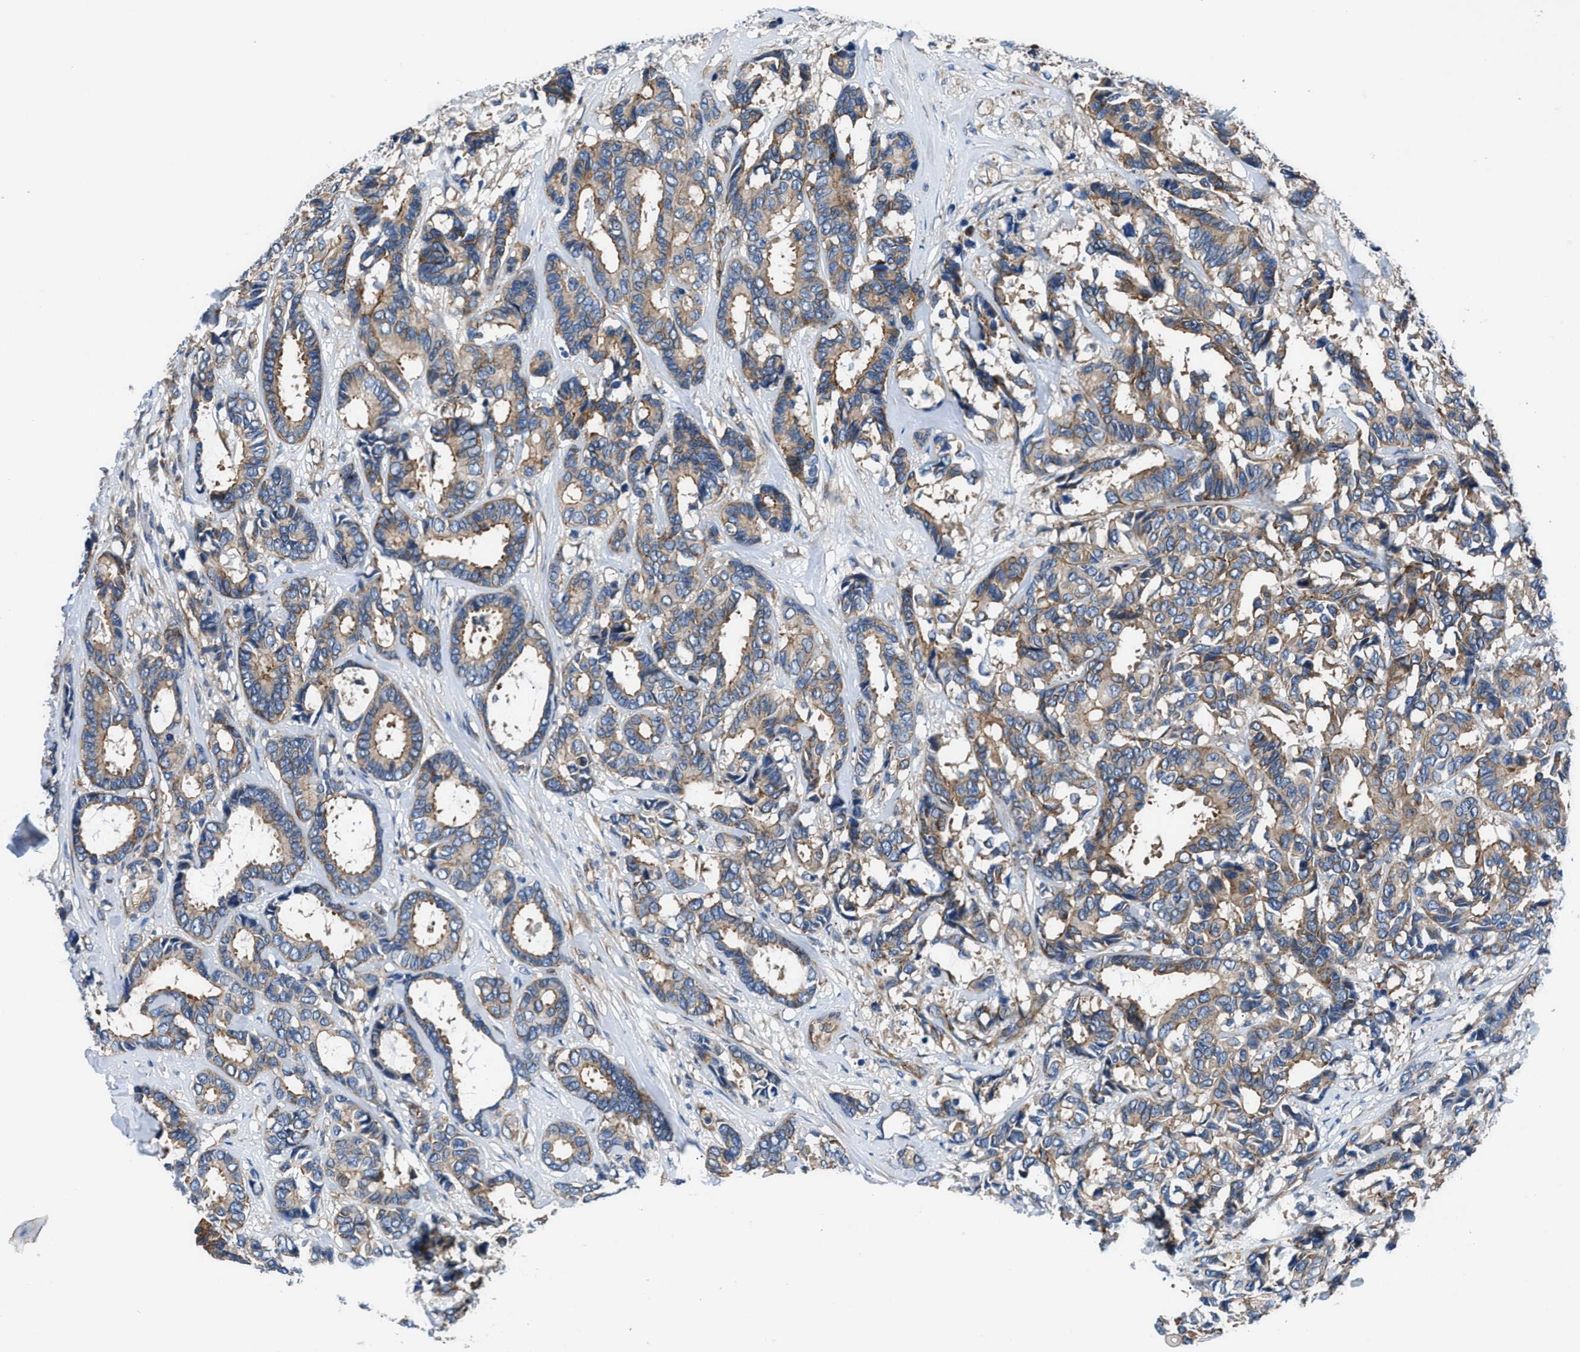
{"staining": {"intensity": "moderate", "quantity": ">75%", "location": "cytoplasmic/membranous"}, "tissue": "breast cancer", "cell_type": "Tumor cells", "image_type": "cancer", "snomed": [{"axis": "morphology", "description": "Duct carcinoma"}, {"axis": "topography", "description": "Breast"}], "caption": "Tumor cells exhibit medium levels of moderate cytoplasmic/membranous expression in about >75% of cells in breast intraductal carcinoma.", "gene": "TRIP4", "patient": {"sex": "female", "age": 87}}